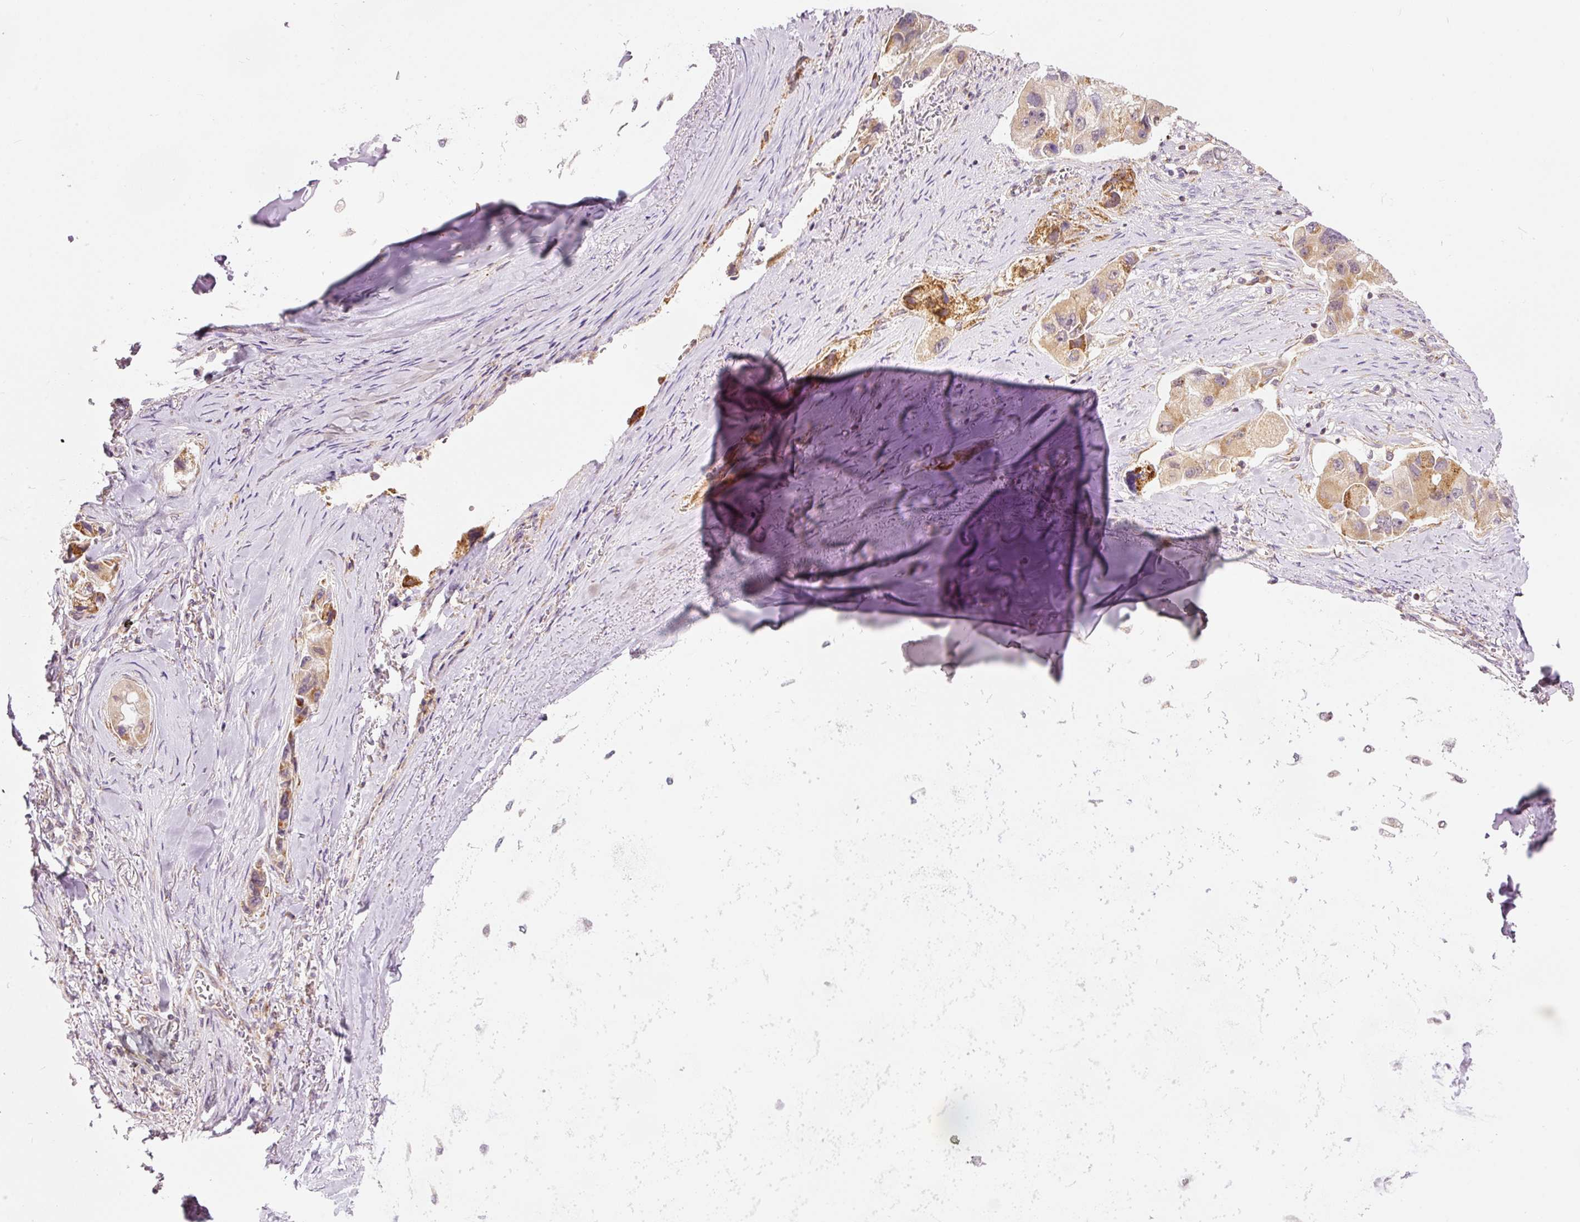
{"staining": {"intensity": "moderate", "quantity": "25%-75%", "location": "cytoplasmic/membranous"}, "tissue": "lung cancer", "cell_type": "Tumor cells", "image_type": "cancer", "snomed": [{"axis": "morphology", "description": "Adenocarcinoma, NOS"}, {"axis": "topography", "description": "Lung"}], "caption": "The immunohistochemical stain highlights moderate cytoplasmic/membranous positivity in tumor cells of lung cancer tissue.", "gene": "SNAPC5", "patient": {"sex": "female", "age": 54}}